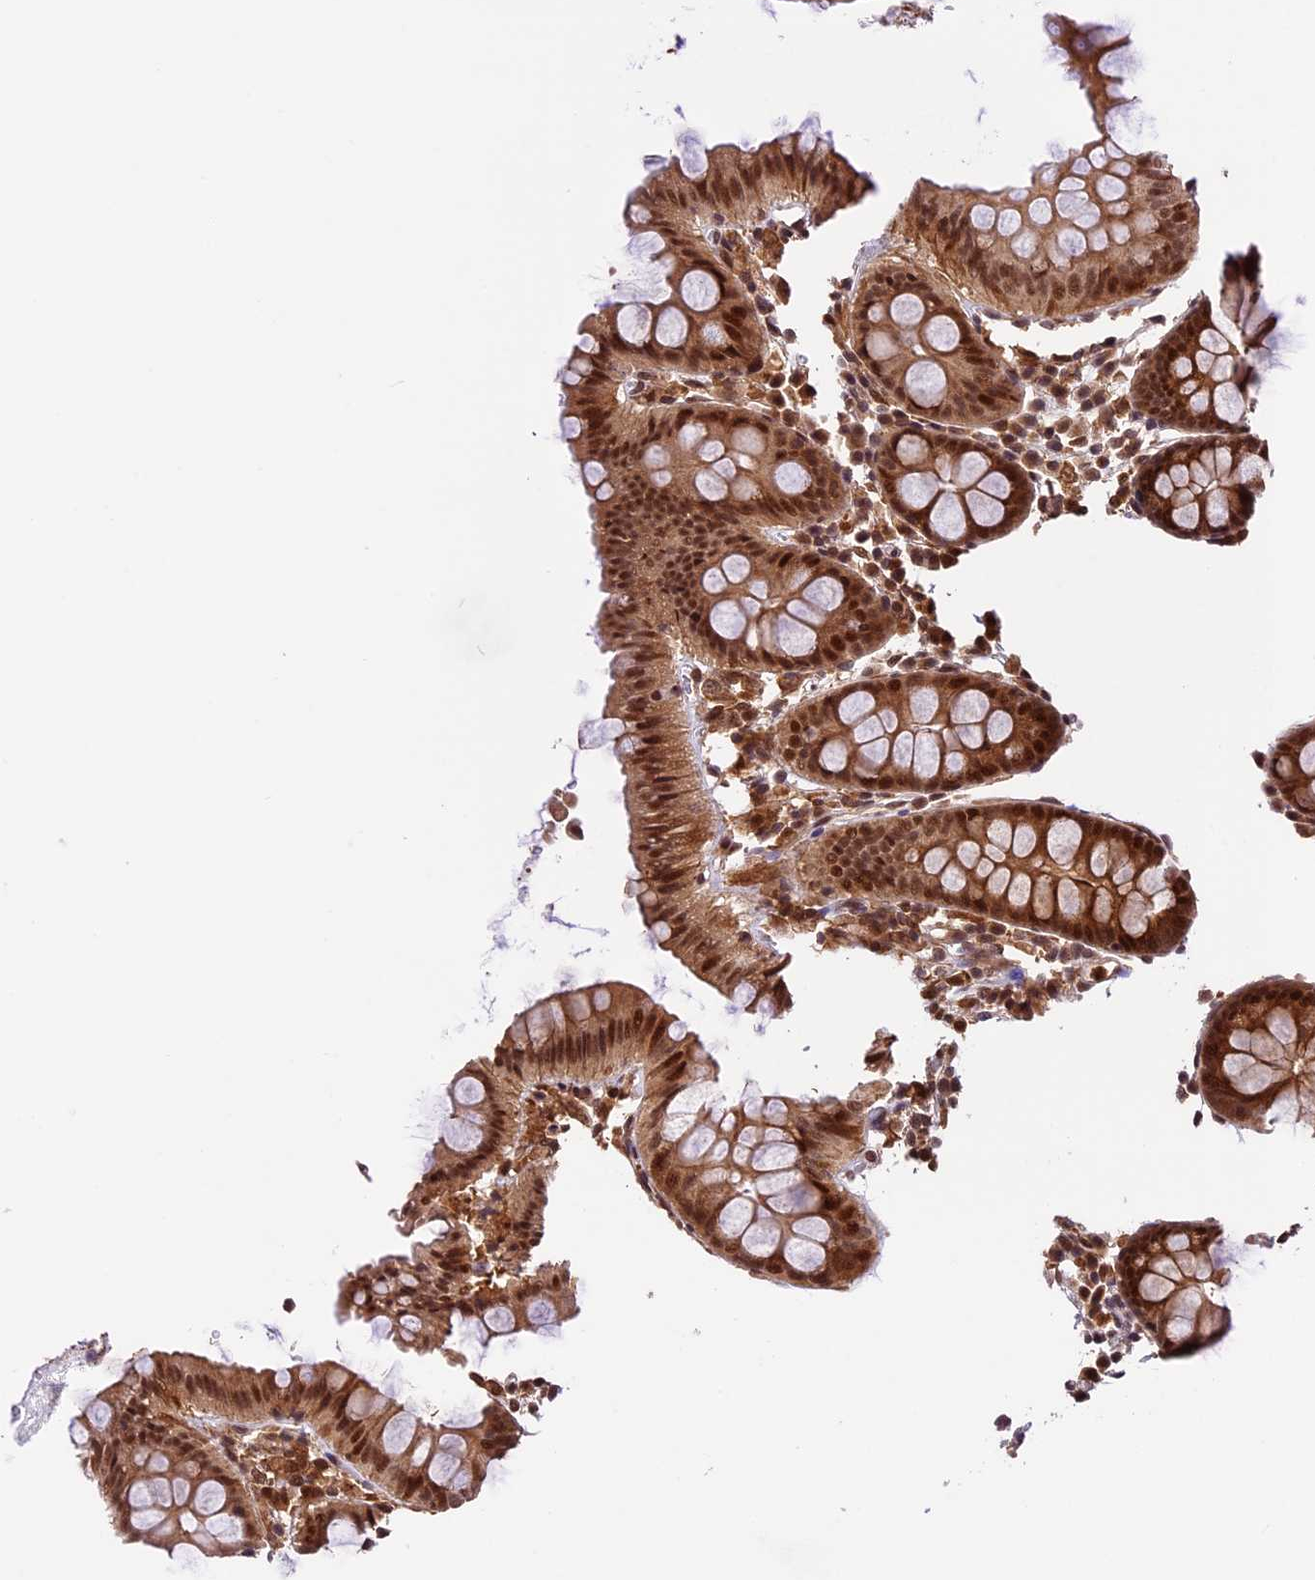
{"staining": {"intensity": "moderate", "quantity": ">75%", "location": "cytoplasmic/membranous,nuclear"}, "tissue": "colon", "cell_type": "Endothelial cells", "image_type": "normal", "snomed": [{"axis": "morphology", "description": "Normal tissue, NOS"}, {"axis": "topography", "description": "Colon"}], "caption": "Colon stained with IHC reveals moderate cytoplasmic/membranous,nuclear expression in about >75% of endothelial cells. (Brightfield microscopy of DAB IHC at high magnification).", "gene": "DHX38", "patient": {"sex": "male", "age": 75}}